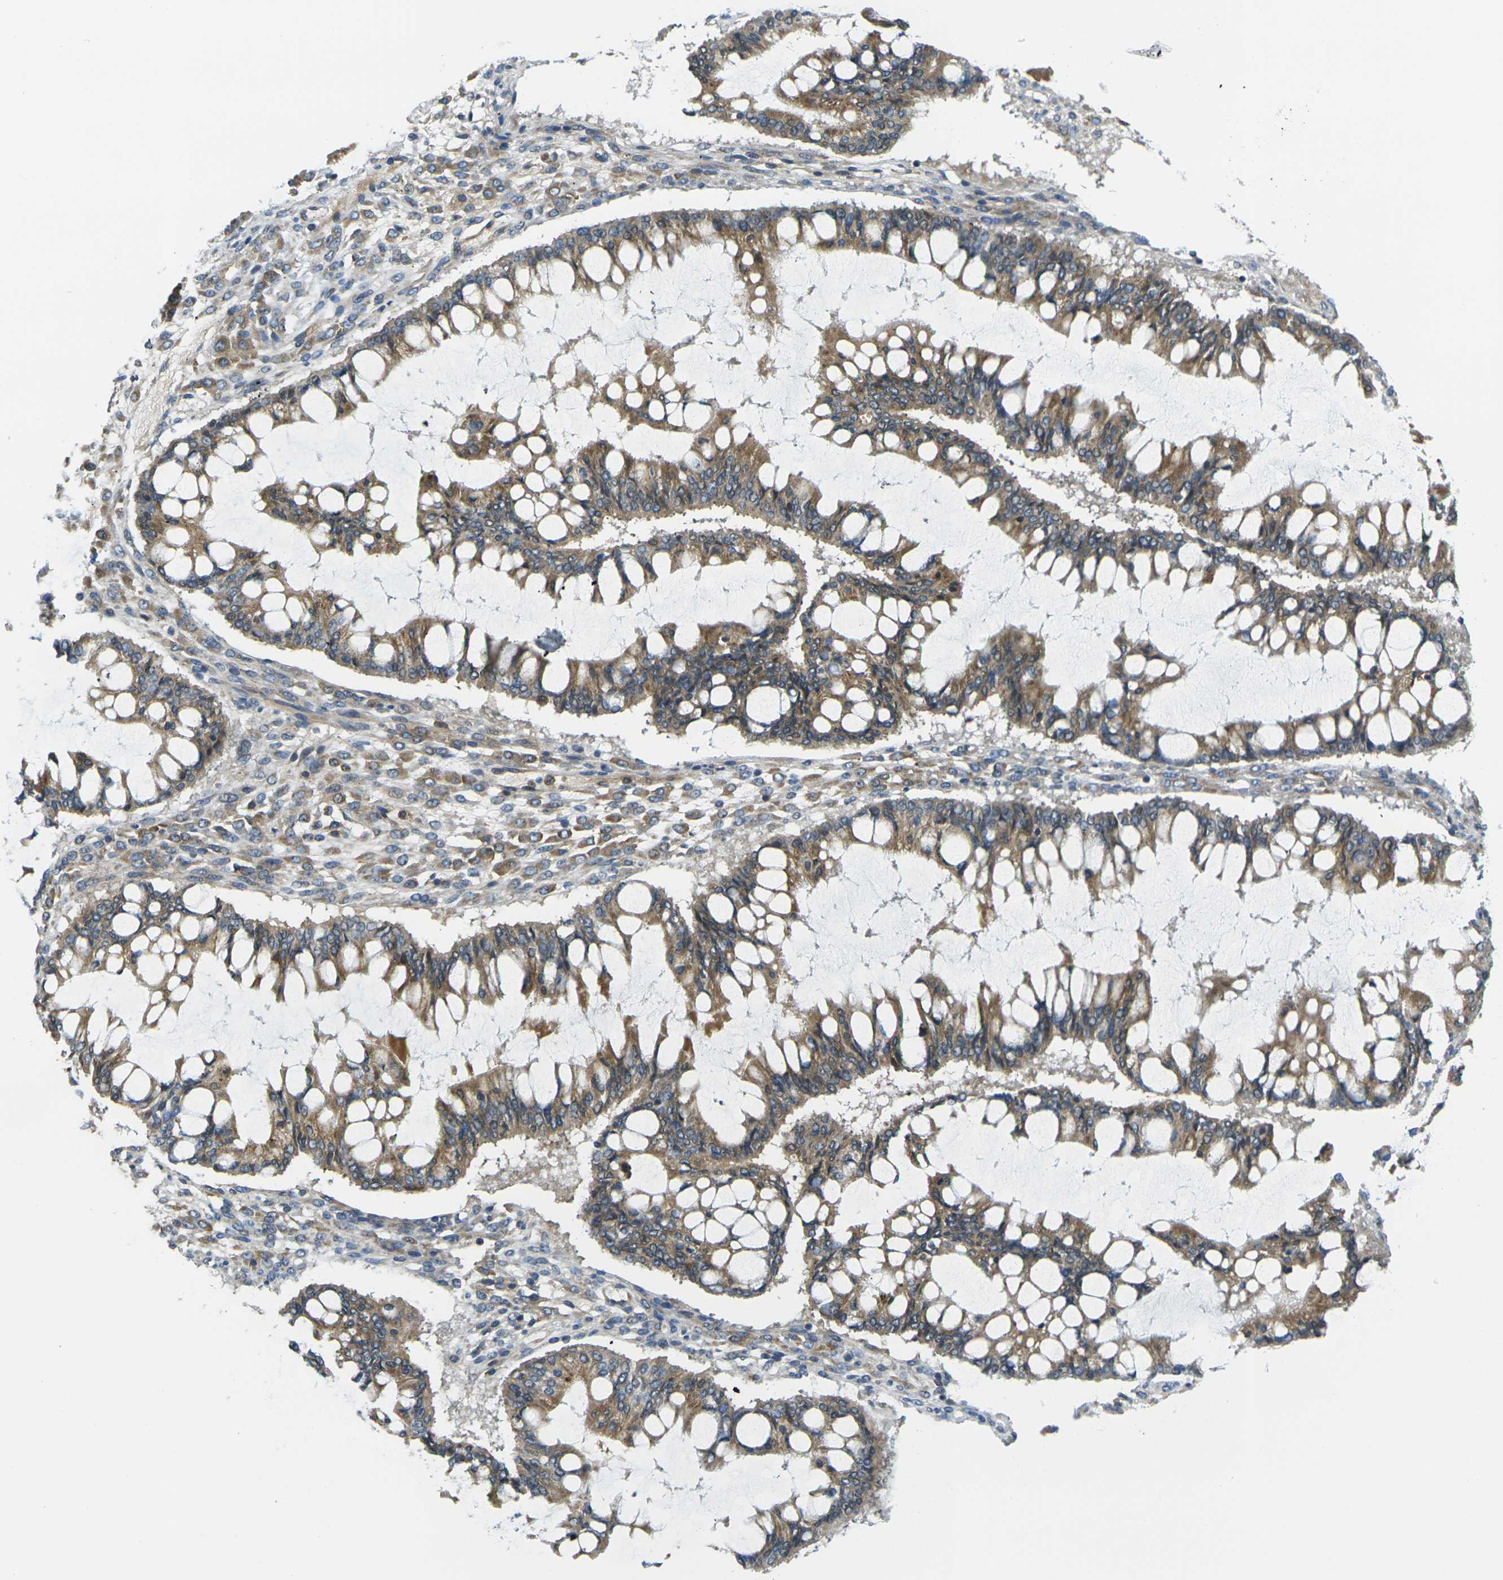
{"staining": {"intensity": "moderate", "quantity": ">75%", "location": "cytoplasmic/membranous"}, "tissue": "ovarian cancer", "cell_type": "Tumor cells", "image_type": "cancer", "snomed": [{"axis": "morphology", "description": "Cystadenocarcinoma, mucinous, NOS"}, {"axis": "topography", "description": "Ovary"}], "caption": "Protein expression by immunohistochemistry demonstrates moderate cytoplasmic/membranous staining in approximately >75% of tumor cells in ovarian mucinous cystadenocarcinoma.", "gene": "FZD1", "patient": {"sex": "female", "age": 73}}